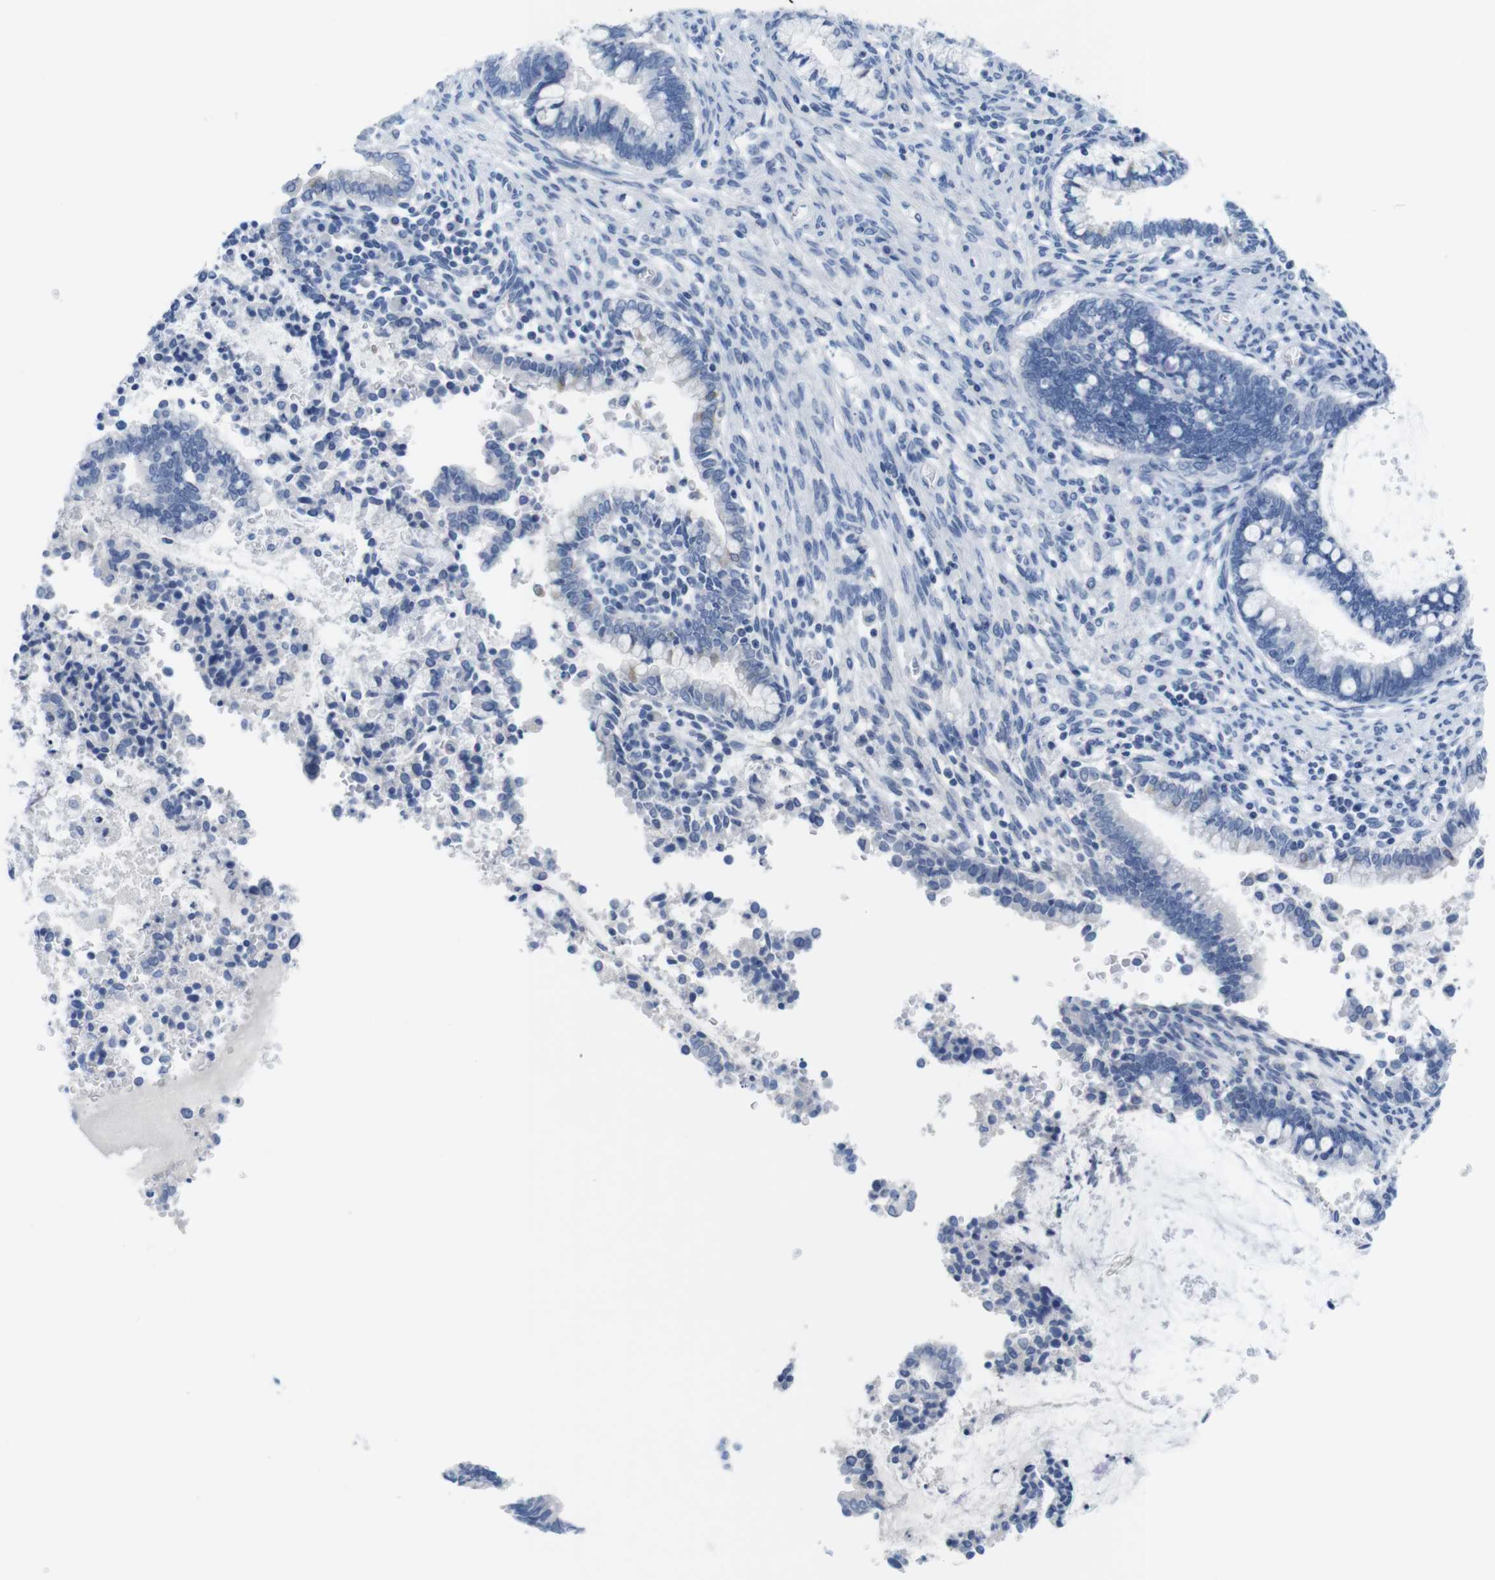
{"staining": {"intensity": "negative", "quantity": "none", "location": "none"}, "tissue": "cervical cancer", "cell_type": "Tumor cells", "image_type": "cancer", "snomed": [{"axis": "morphology", "description": "Adenocarcinoma, NOS"}, {"axis": "topography", "description": "Cervix"}], "caption": "This is an immunohistochemistry photomicrograph of cervical cancer (adenocarcinoma). There is no positivity in tumor cells.", "gene": "MAP6", "patient": {"sex": "female", "age": 44}}